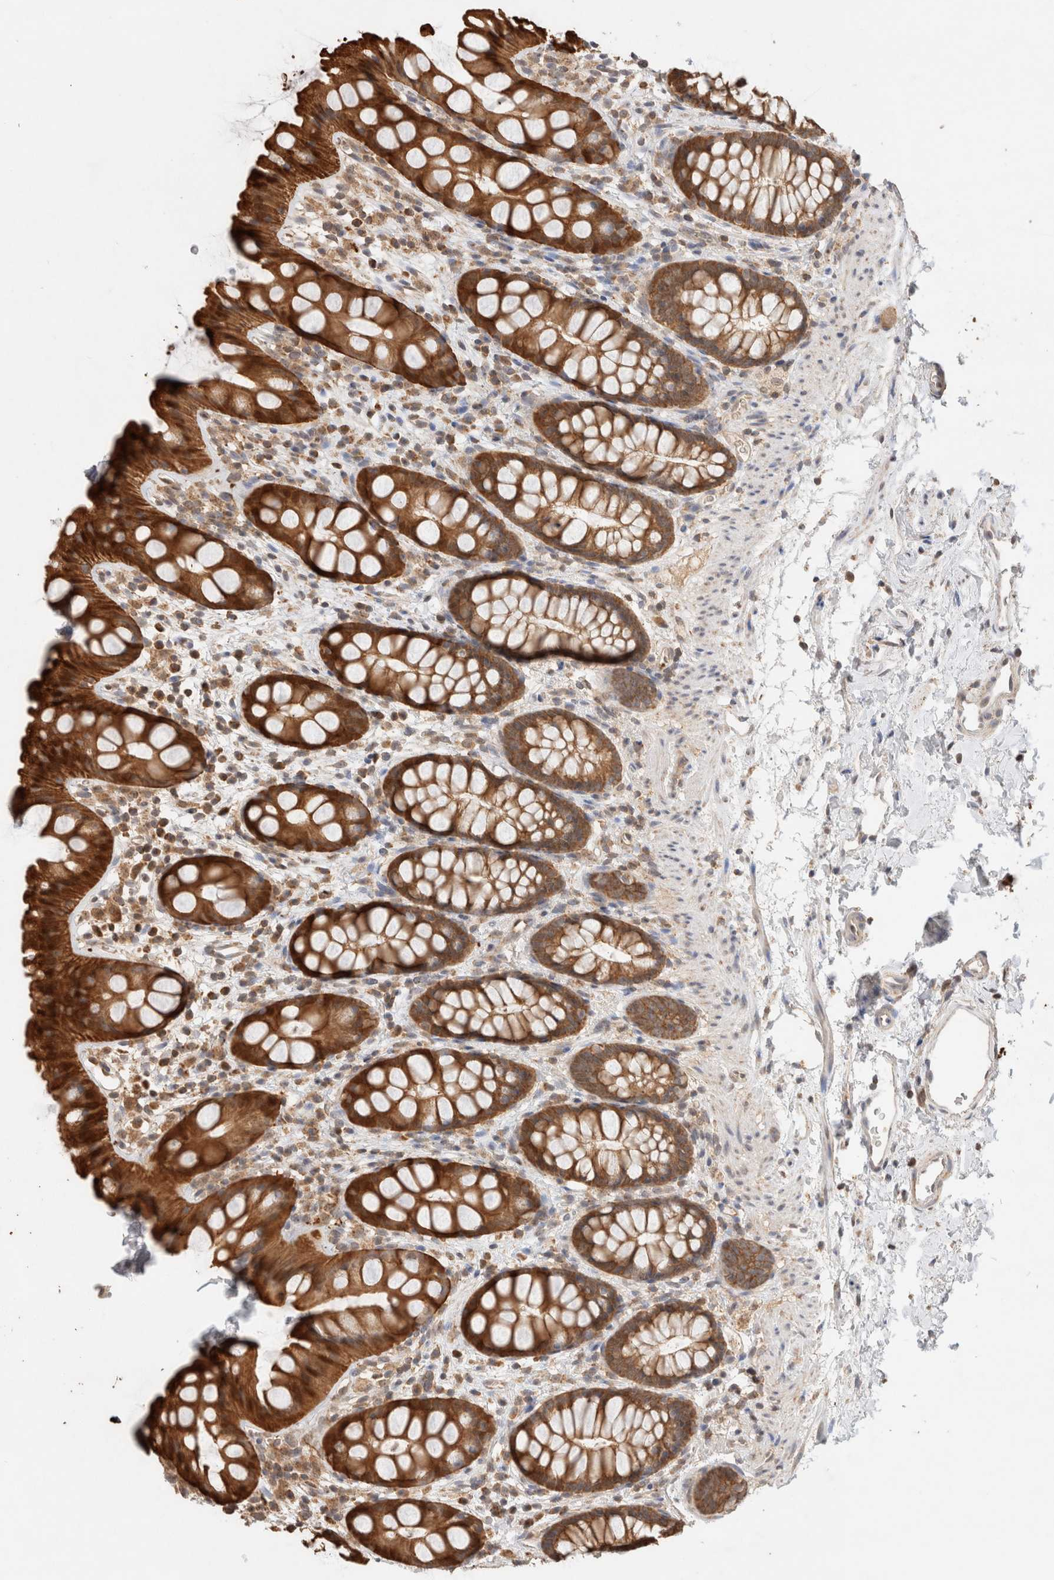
{"staining": {"intensity": "strong", "quantity": ">75%", "location": "cytoplasmic/membranous"}, "tissue": "rectum", "cell_type": "Glandular cells", "image_type": "normal", "snomed": [{"axis": "morphology", "description": "Normal tissue, NOS"}, {"axis": "topography", "description": "Rectum"}], "caption": "The histopathology image reveals immunohistochemical staining of benign rectum. There is strong cytoplasmic/membranous expression is present in approximately >75% of glandular cells.", "gene": "CA13", "patient": {"sex": "female", "age": 65}}